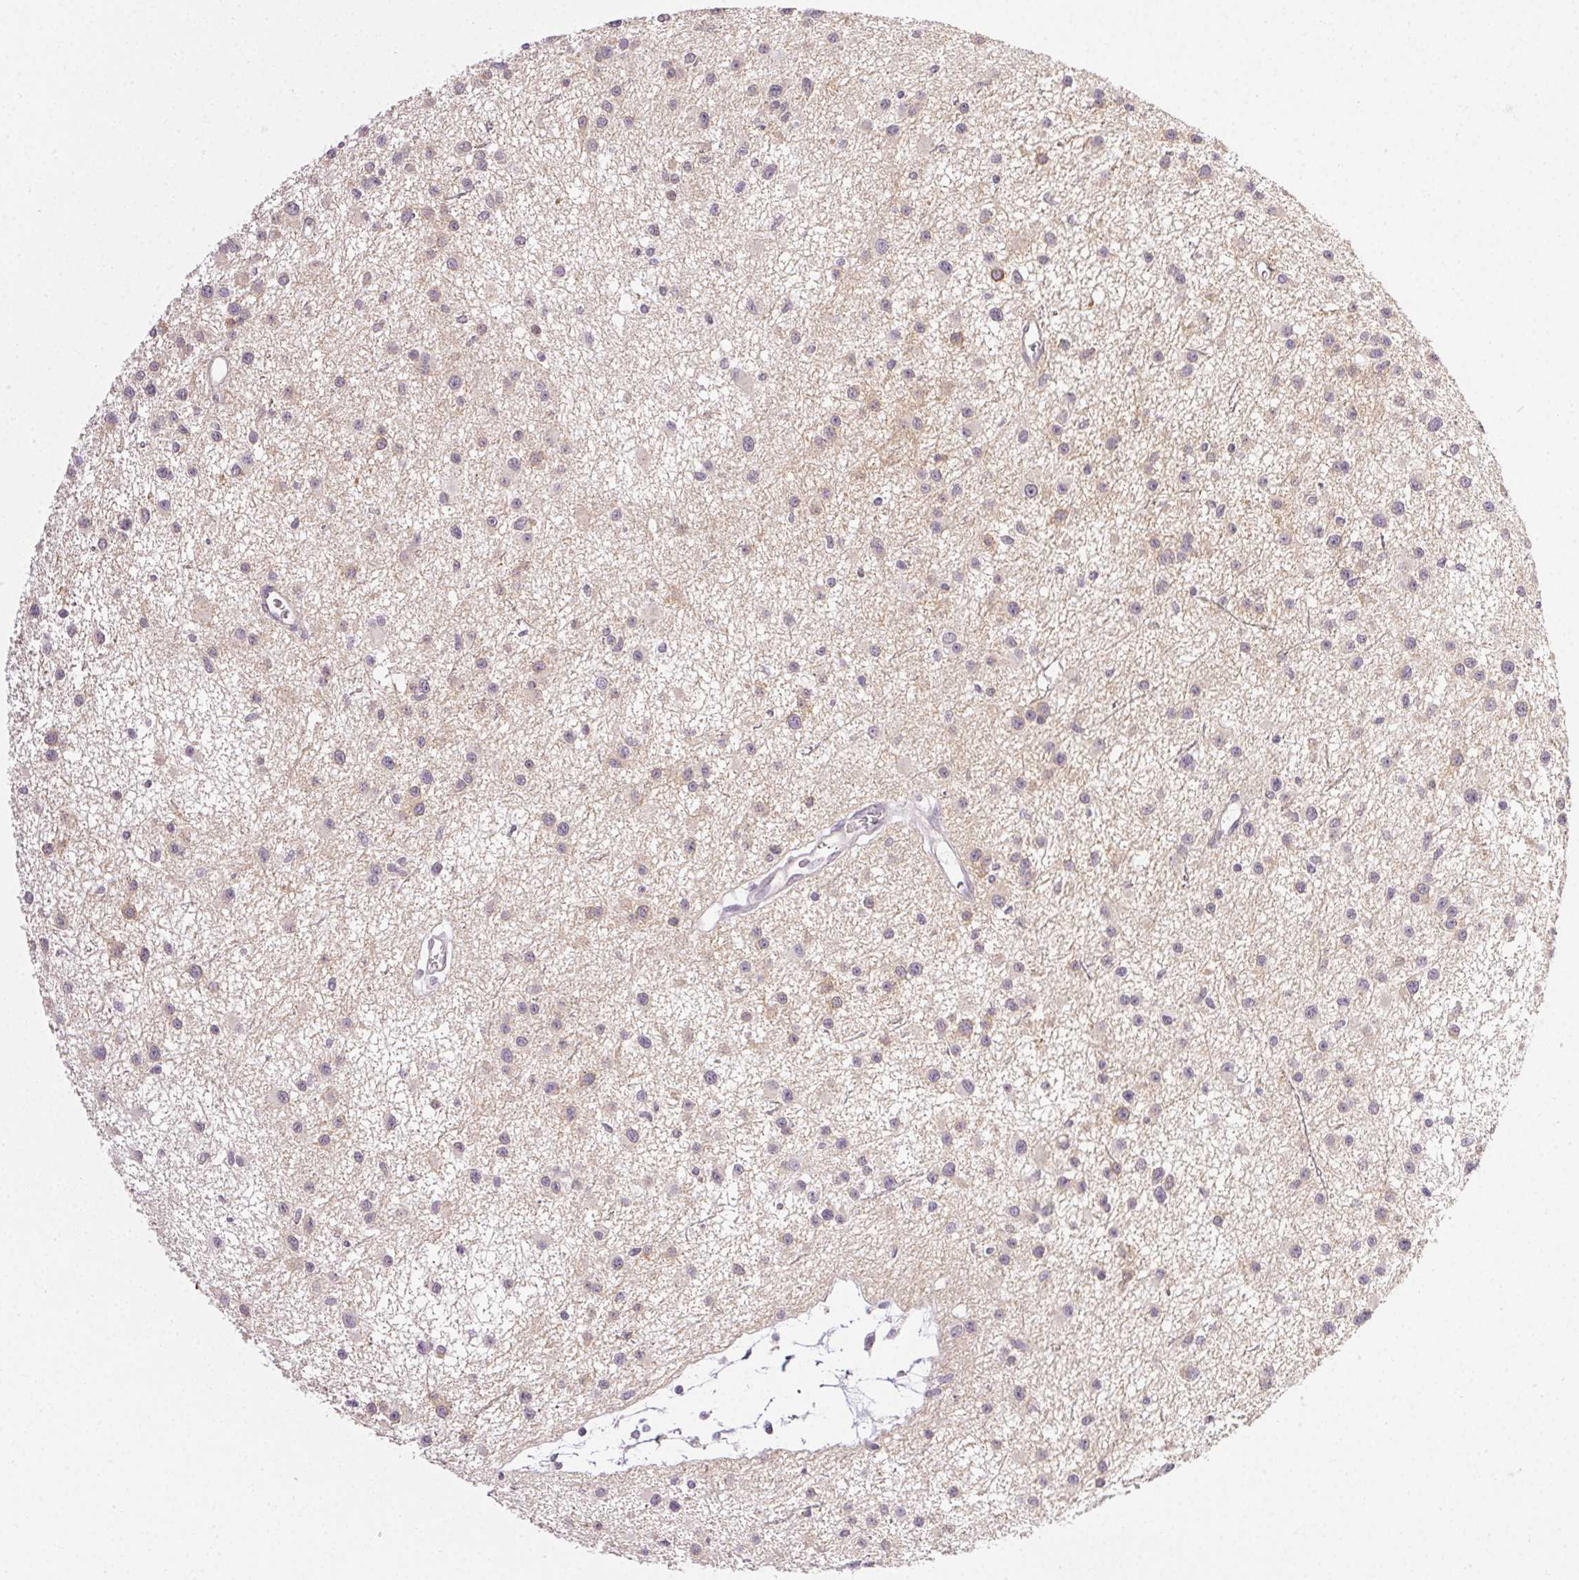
{"staining": {"intensity": "negative", "quantity": "none", "location": "none"}, "tissue": "glioma", "cell_type": "Tumor cells", "image_type": "cancer", "snomed": [{"axis": "morphology", "description": "Glioma, malignant, Low grade"}, {"axis": "topography", "description": "Brain"}], "caption": "Tumor cells show no significant protein staining in glioma.", "gene": "PLCB1", "patient": {"sex": "male", "age": 43}}